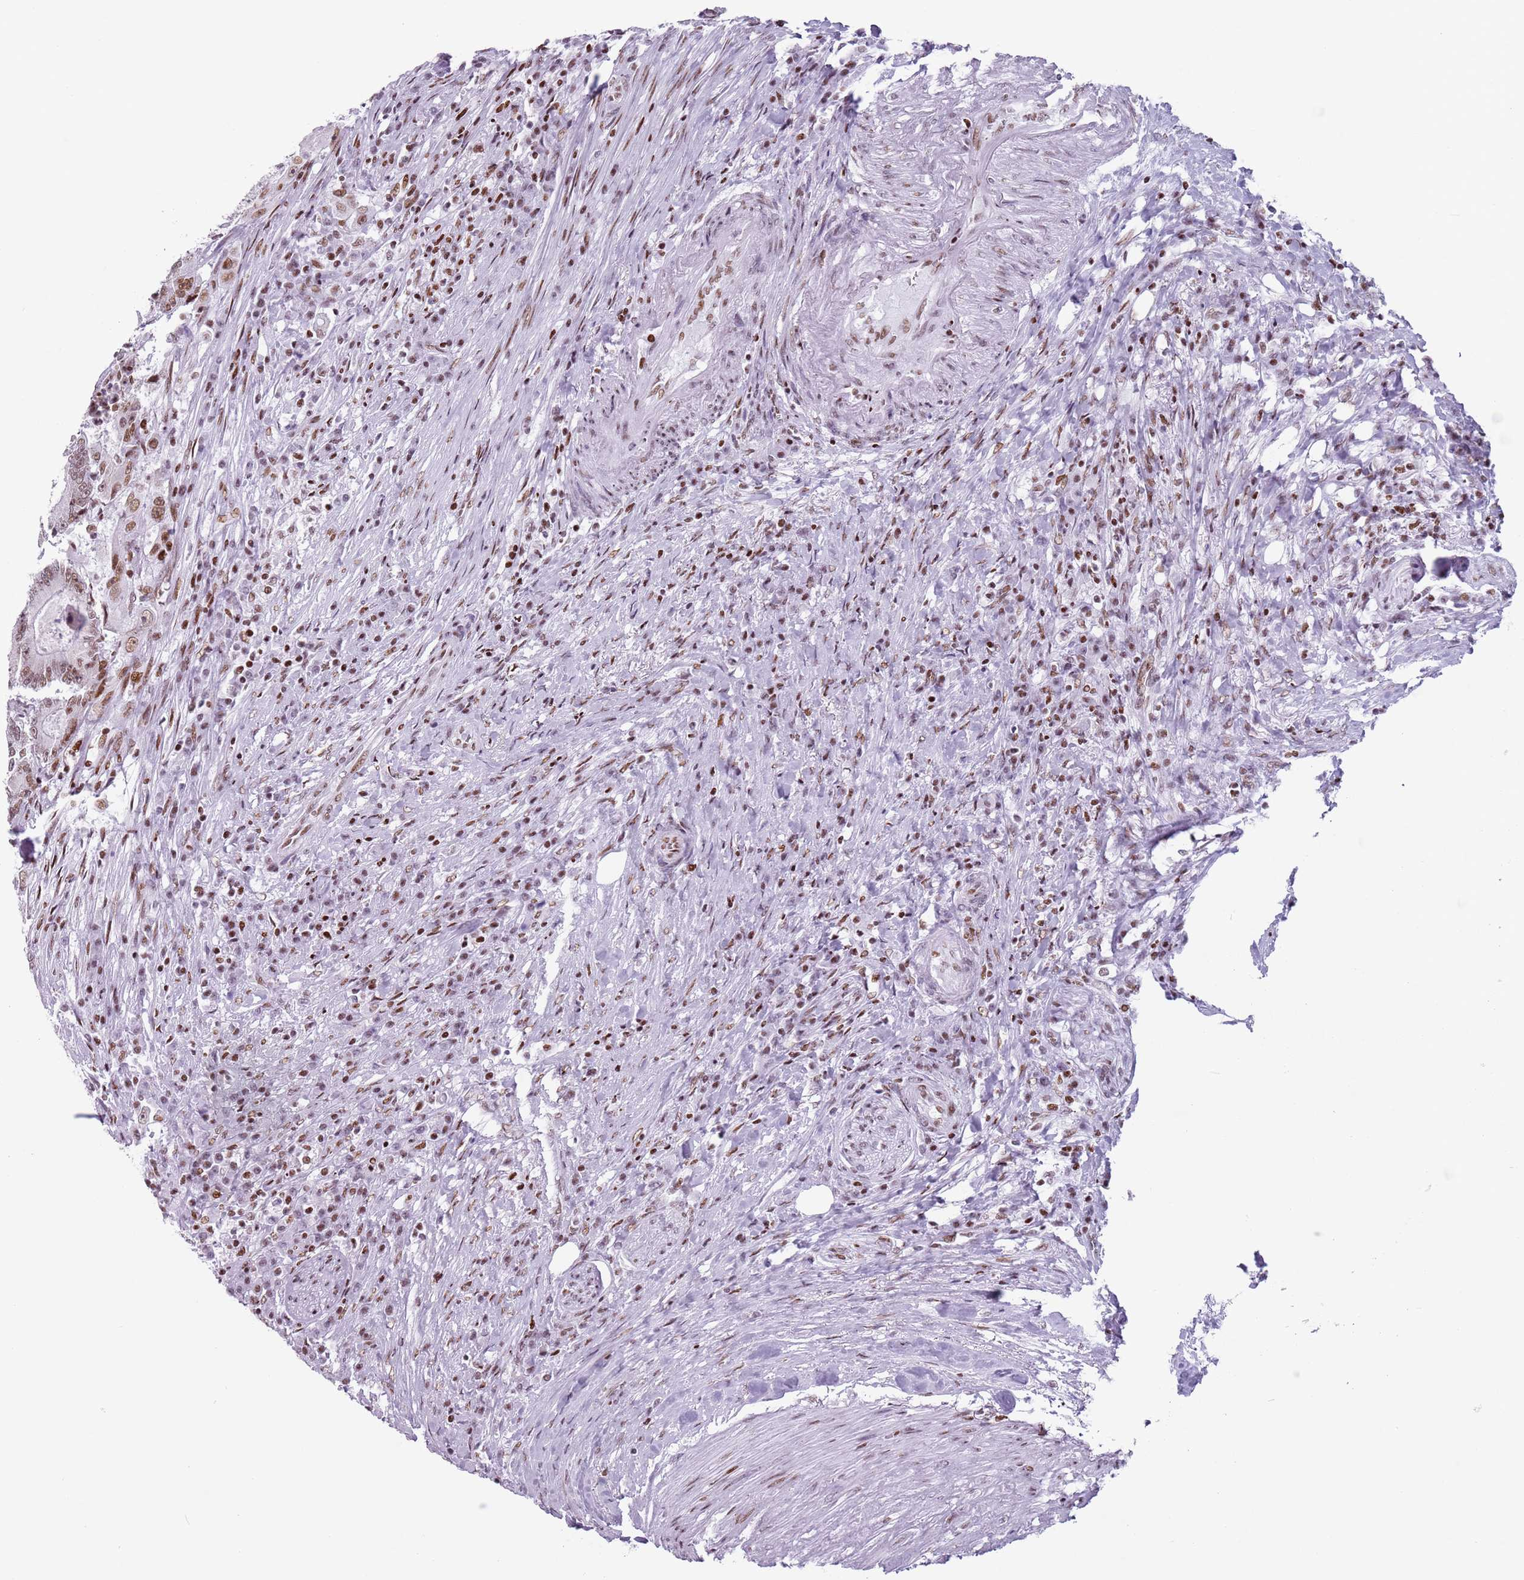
{"staining": {"intensity": "moderate", "quantity": ">75%", "location": "nuclear"}, "tissue": "colorectal cancer", "cell_type": "Tumor cells", "image_type": "cancer", "snomed": [{"axis": "morphology", "description": "Adenocarcinoma, NOS"}, {"axis": "topography", "description": "Colon"}], "caption": "Immunohistochemistry micrograph of neoplastic tissue: colorectal cancer (adenocarcinoma) stained using IHC displays medium levels of moderate protein expression localized specifically in the nuclear of tumor cells, appearing as a nuclear brown color.", "gene": "FAM104B", "patient": {"sex": "male", "age": 83}}